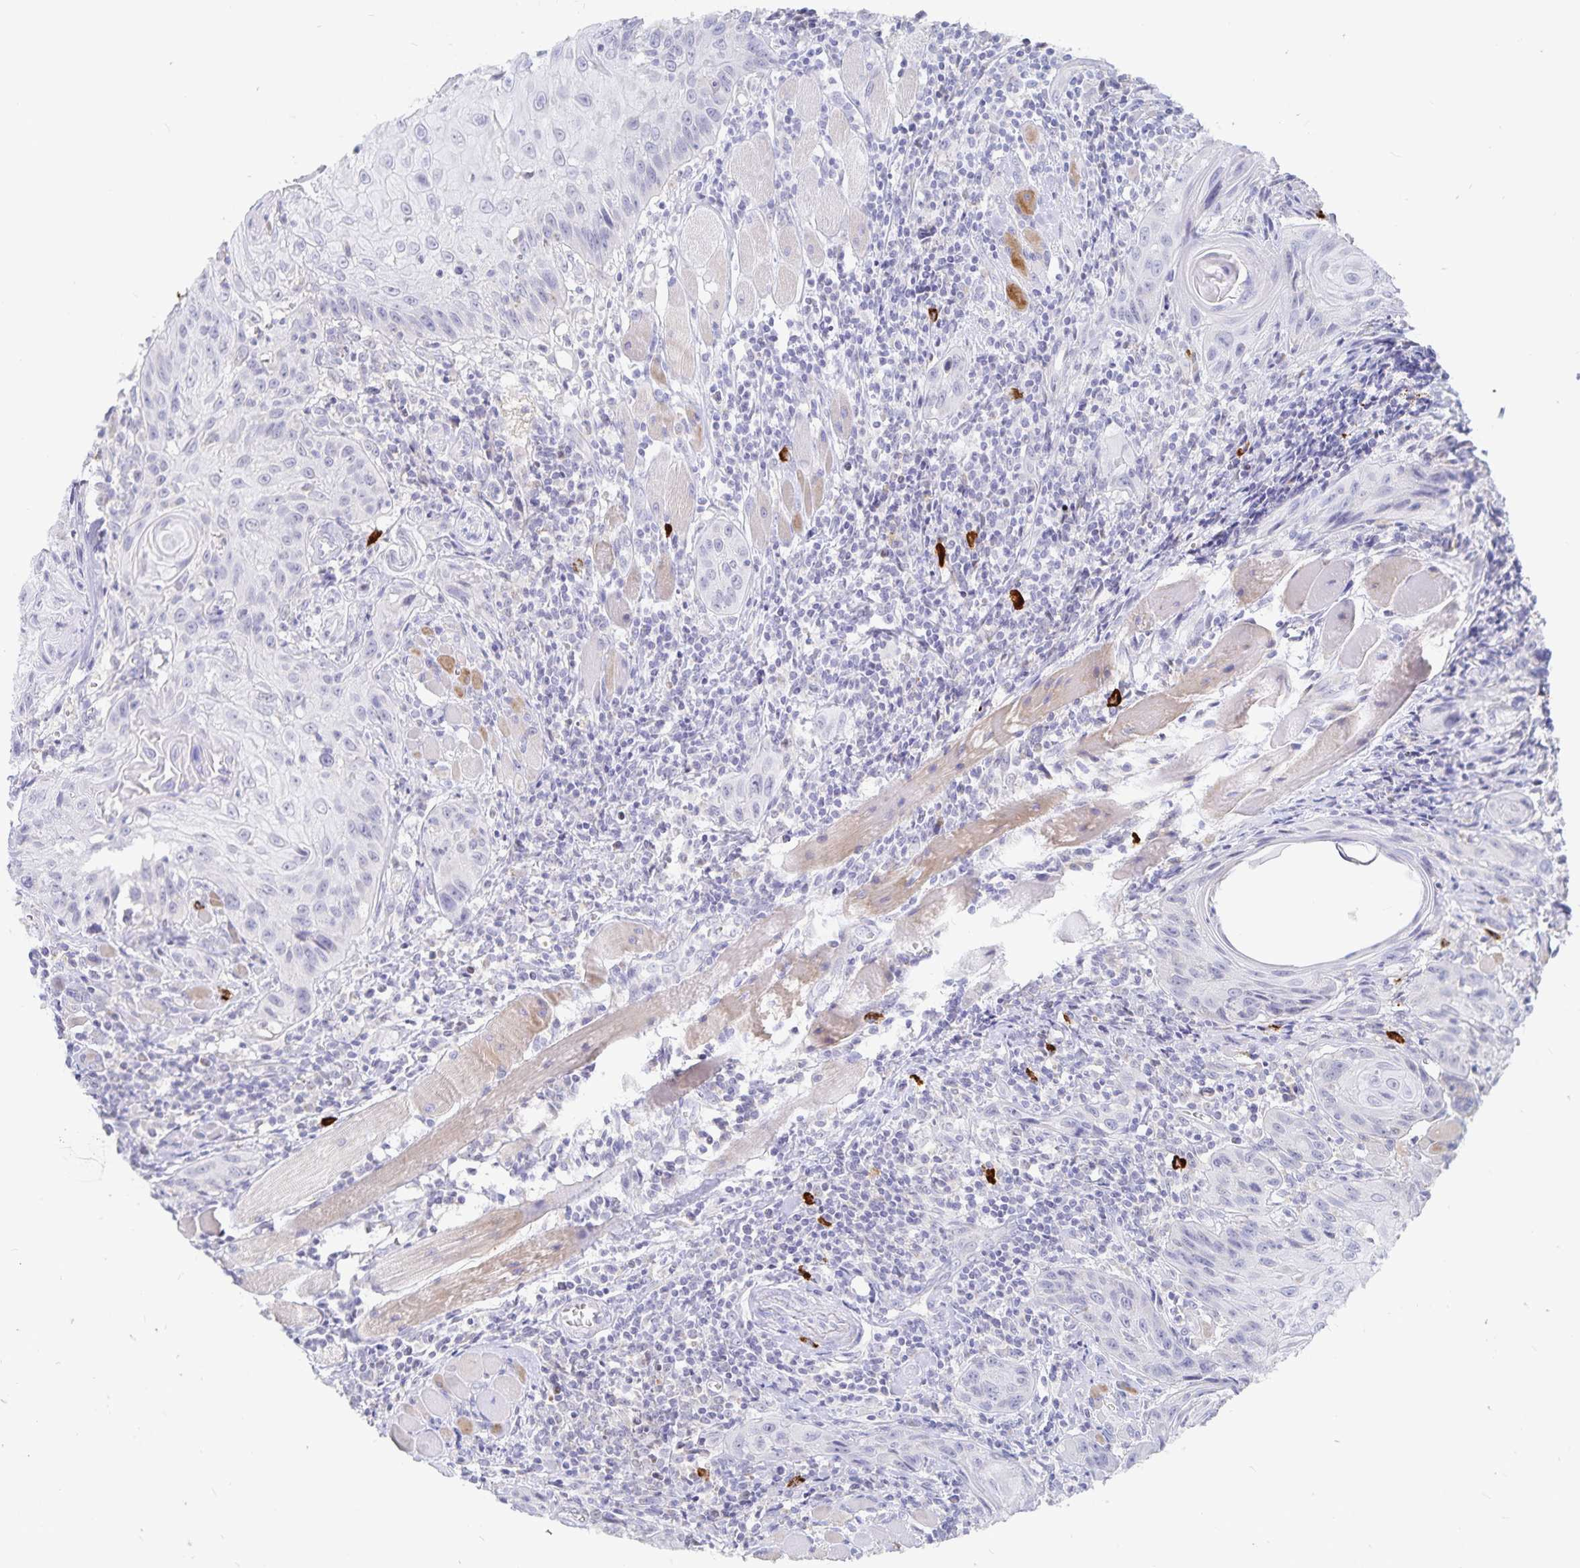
{"staining": {"intensity": "negative", "quantity": "none", "location": "none"}, "tissue": "head and neck cancer", "cell_type": "Tumor cells", "image_type": "cancer", "snomed": [{"axis": "morphology", "description": "Squamous cell carcinoma, NOS"}, {"axis": "topography", "description": "Oral tissue"}, {"axis": "topography", "description": "Head-Neck"}], "caption": "IHC of head and neck squamous cell carcinoma demonstrates no expression in tumor cells. (DAB (3,3'-diaminobenzidine) IHC with hematoxylin counter stain).", "gene": "PKHD1", "patient": {"sex": "male", "age": 58}}